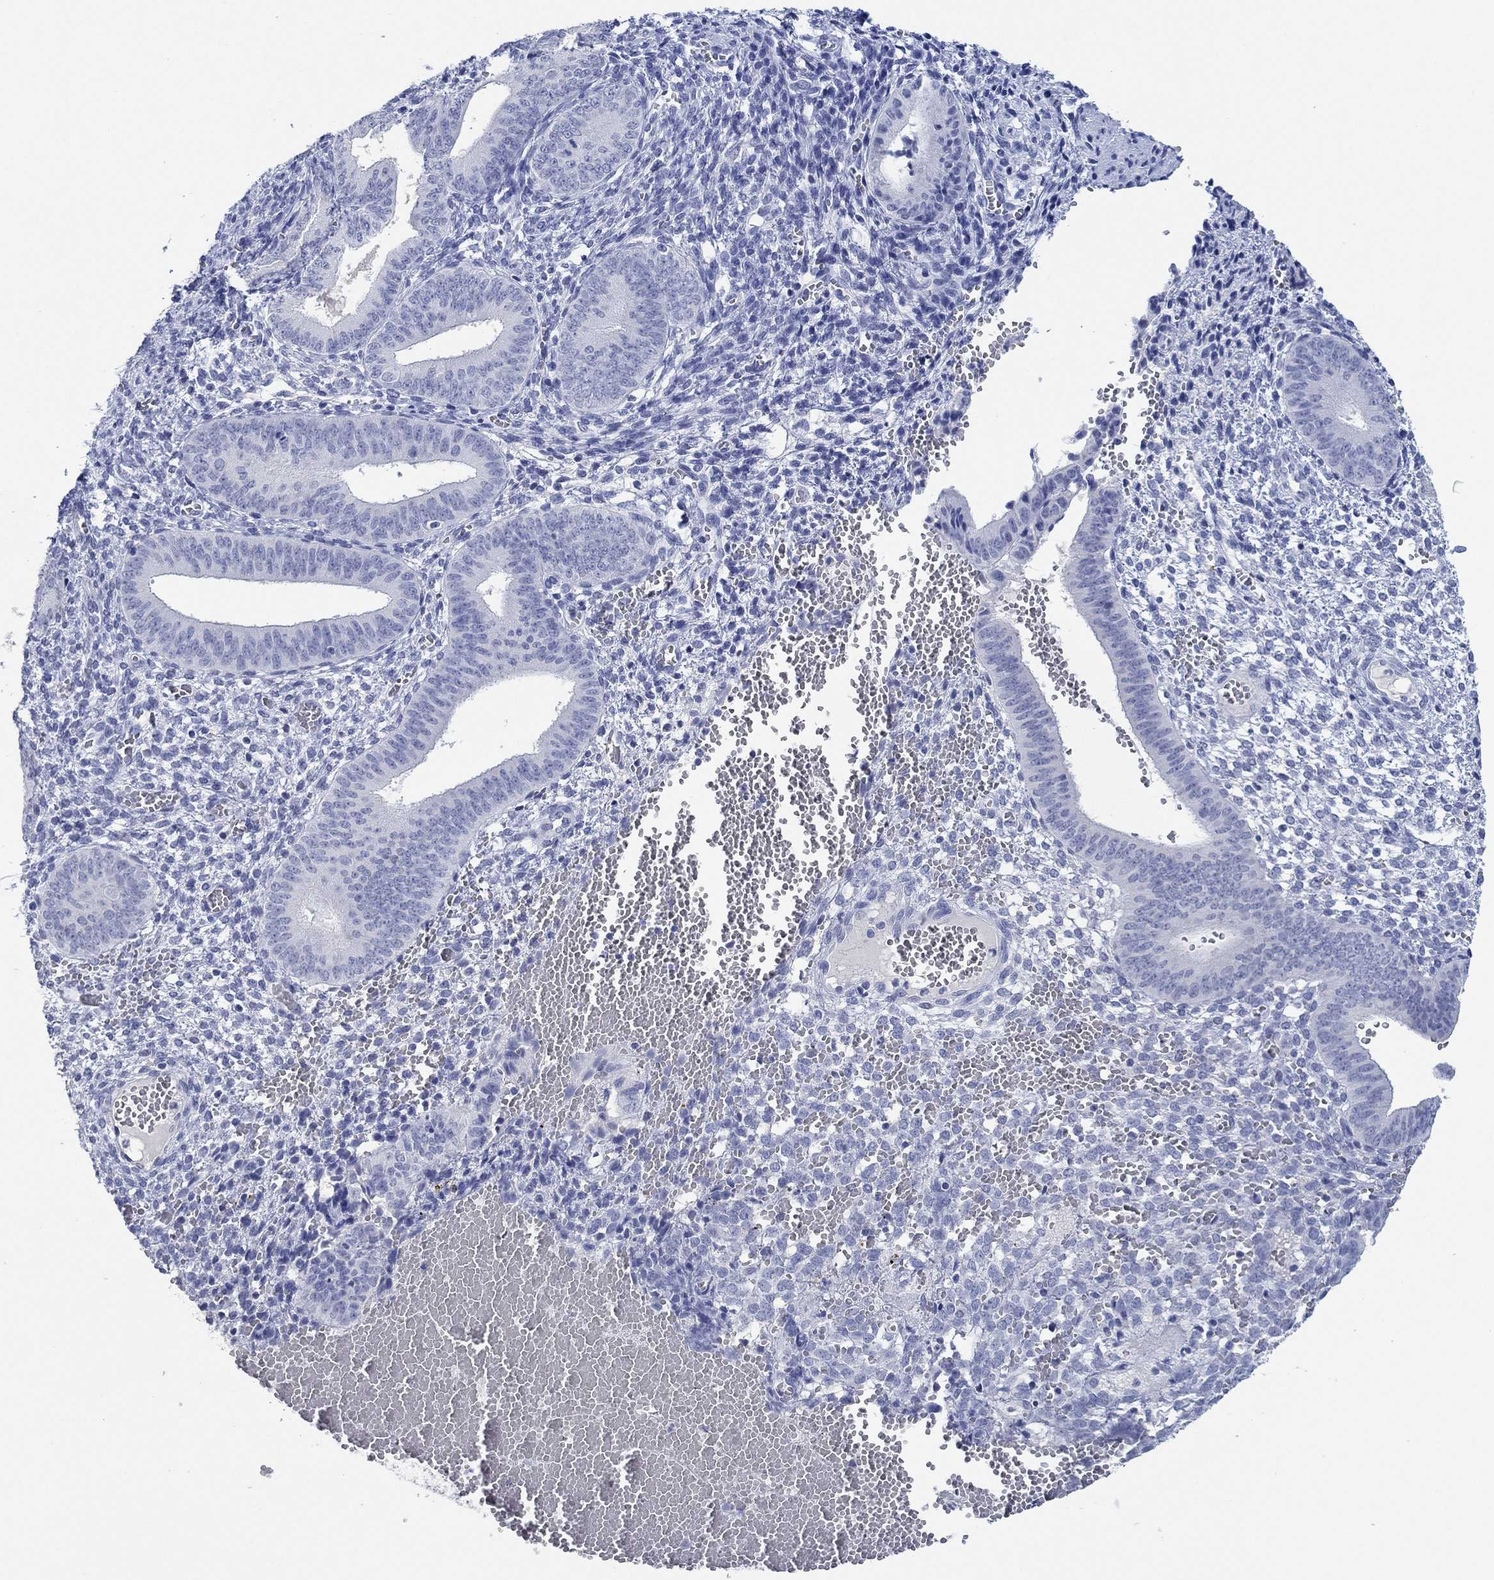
{"staining": {"intensity": "negative", "quantity": "none", "location": "none"}, "tissue": "endometrium", "cell_type": "Cells in endometrial stroma", "image_type": "normal", "snomed": [{"axis": "morphology", "description": "Normal tissue, NOS"}, {"axis": "topography", "description": "Endometrium"}], "caption": "The histopathology image shows no staining of cells in endometrial stroma in normal endometrium. The staining was performed using DAB to visualize the protein expression in brown, while the nuclei were stained in blue with hematoxylin (Magnification: 20x).", "gene": "POU5F1", "patient": {"sex": "female", "age": 42}}